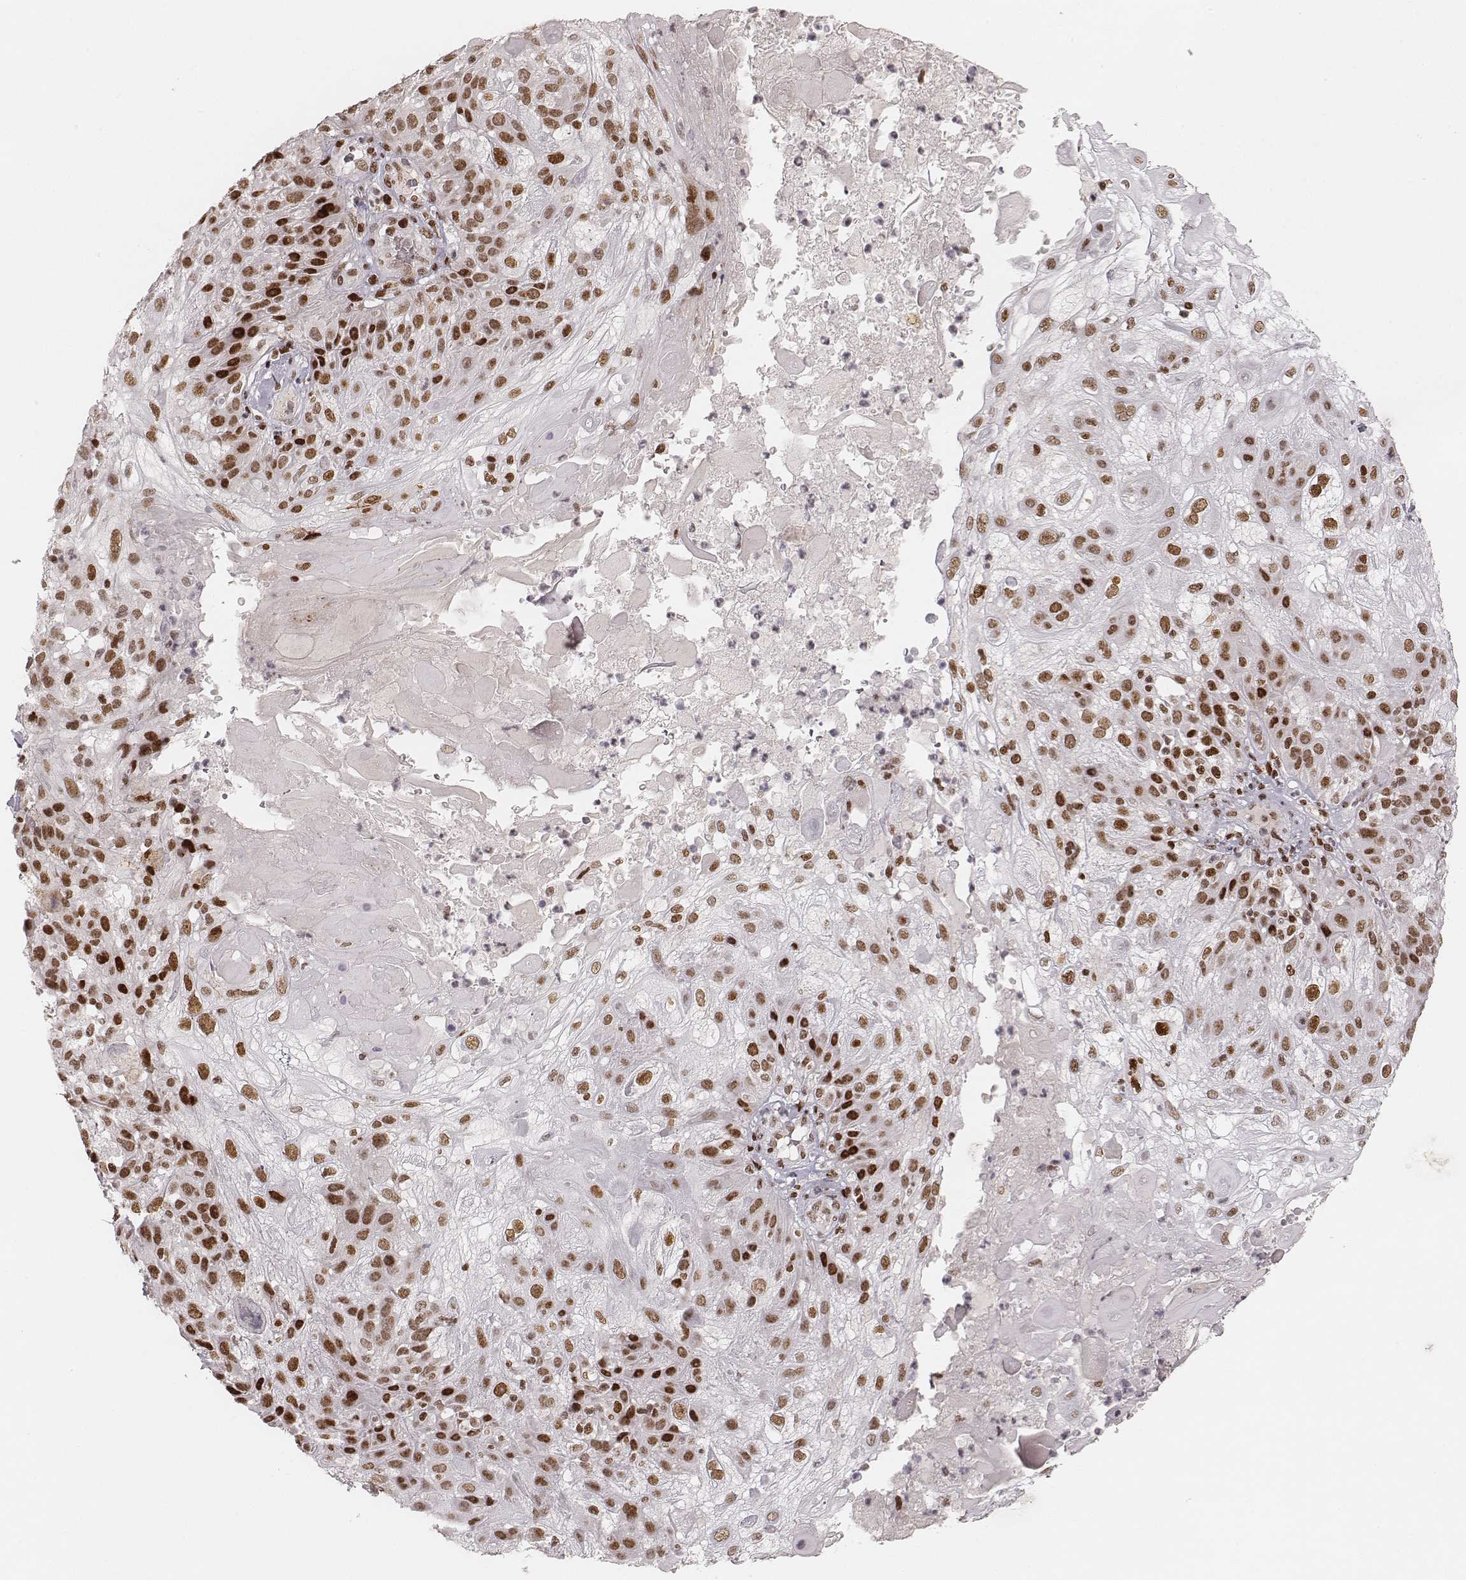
{"staining": {"intensity": "moderate", "quantity": ">75%", "location": "nuclear"}, "tissue": "skin cancer", "cell_type": "Tumor cells", "image_type": "cancer", "snomed": [{"axis": "morphology", "description": "Normal tissue, NOS"}, {"axis": "morphology", "description": "Squamous cell carcinoma, NOS"}, {"axis": "topography", "description": "Skin"}], "caption": "IHC micrograph of skin squamous cell carcinoma stained for a protein (brown), which displays medium levels of moderate nuclear staining in about >75% of tumor cells.", "gene": "HNRNPC", "patient": {"sex": "female", "age": 83}}